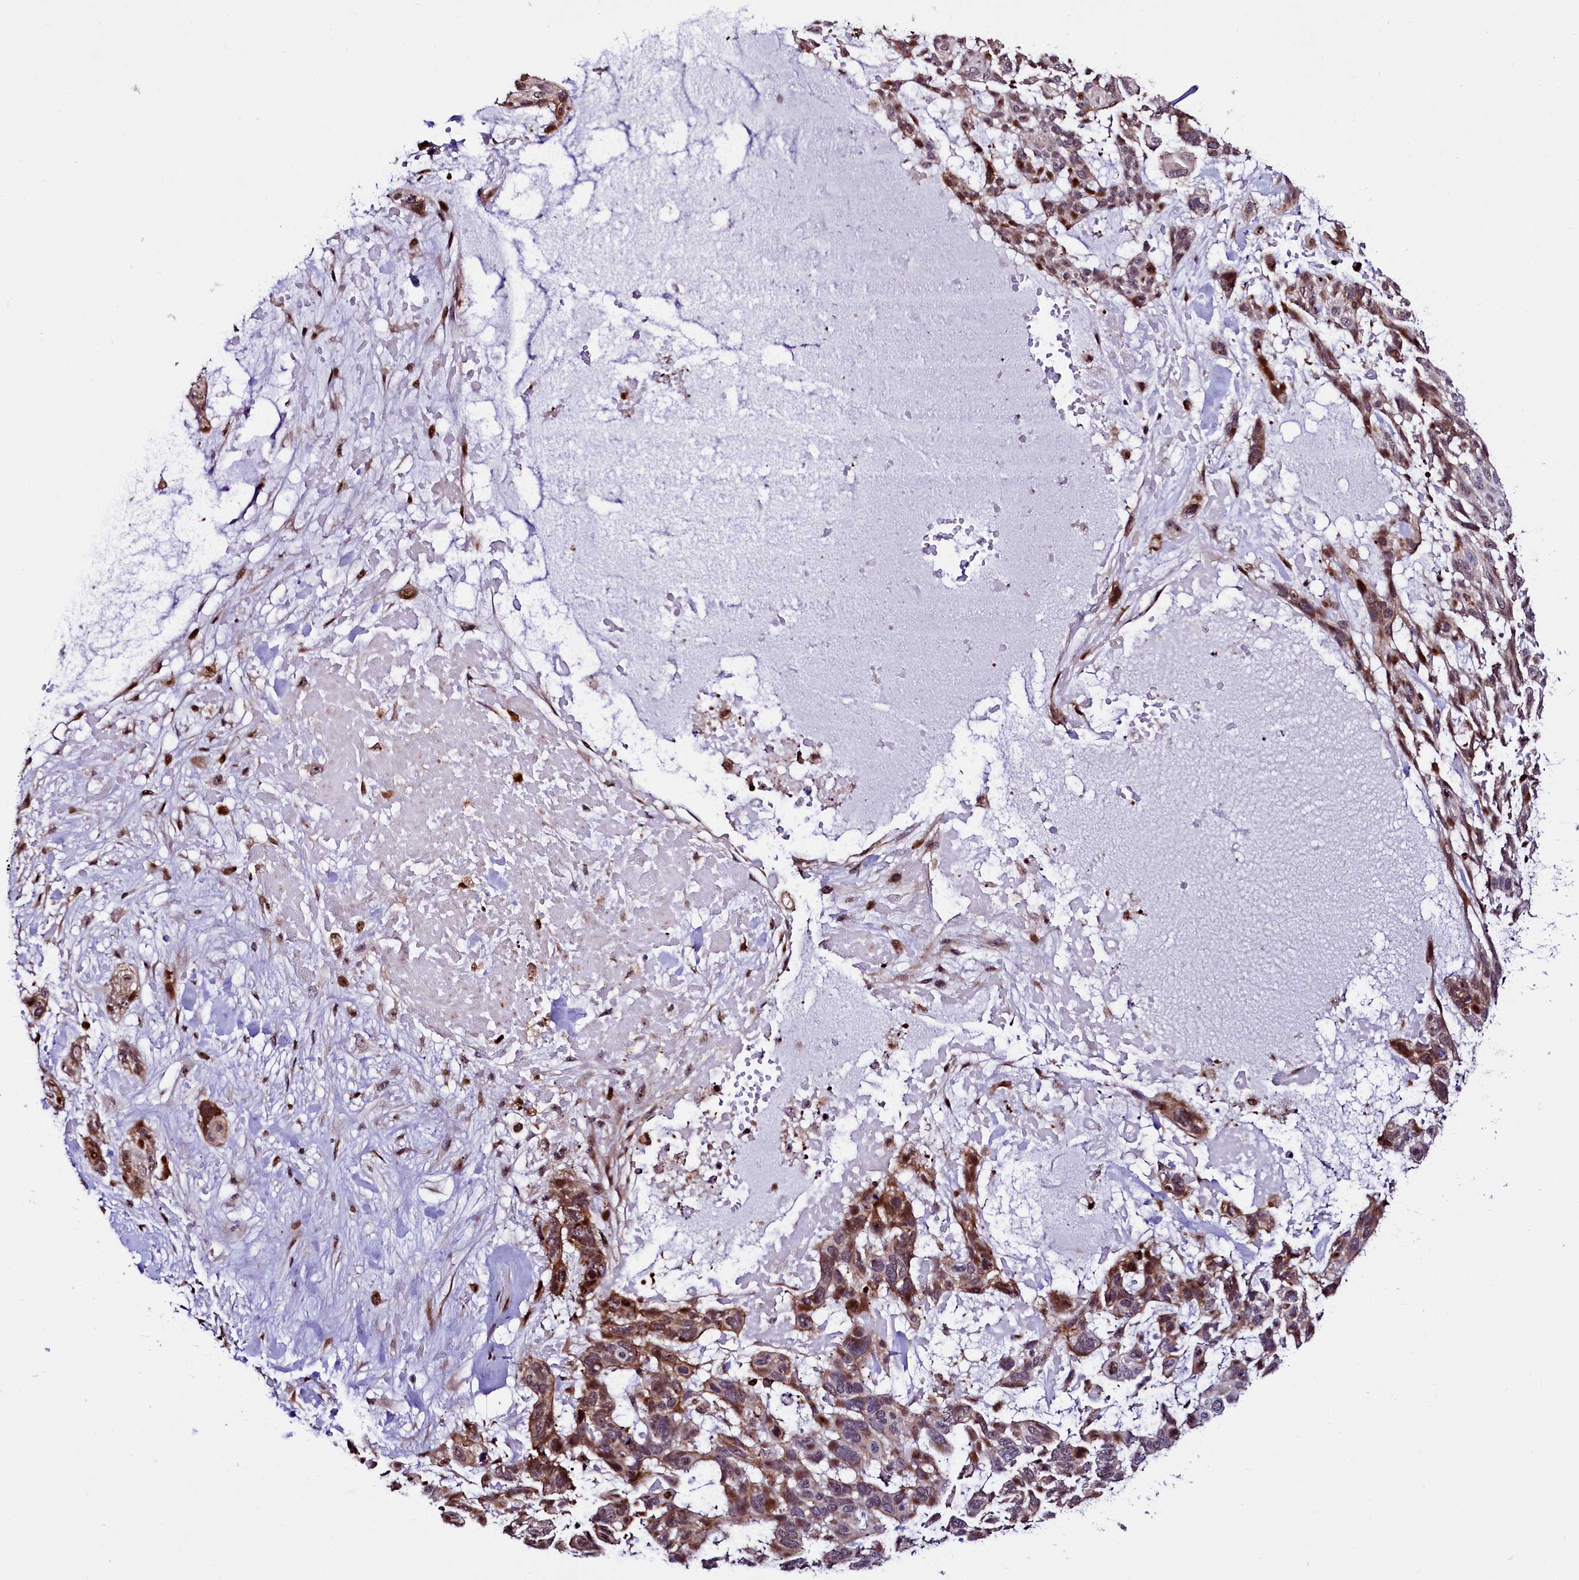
{"staining": {"intensity": "moderate", "quantity": "25%-75%", "location": "cytoplasmic/membranous,nuclear"}, "tissue": "skin cancer", "cell_type": "Tumor cells", "image_type": "cancer", "snomed": [{"axis": "morphology", "description": "Basal cell carcinoma"}, {"axis": "topography", "description": "Skin"}], "caption": "Approximately 25%-75% of tumor cells in skin basal cell carcinoma show moderate cytoplasmic/membranous and nuclear protein positivity as visualized by brown immunohistochemical staining.", "gene": "TRMT112", "patient": {"sex": "male", "age": 88}}